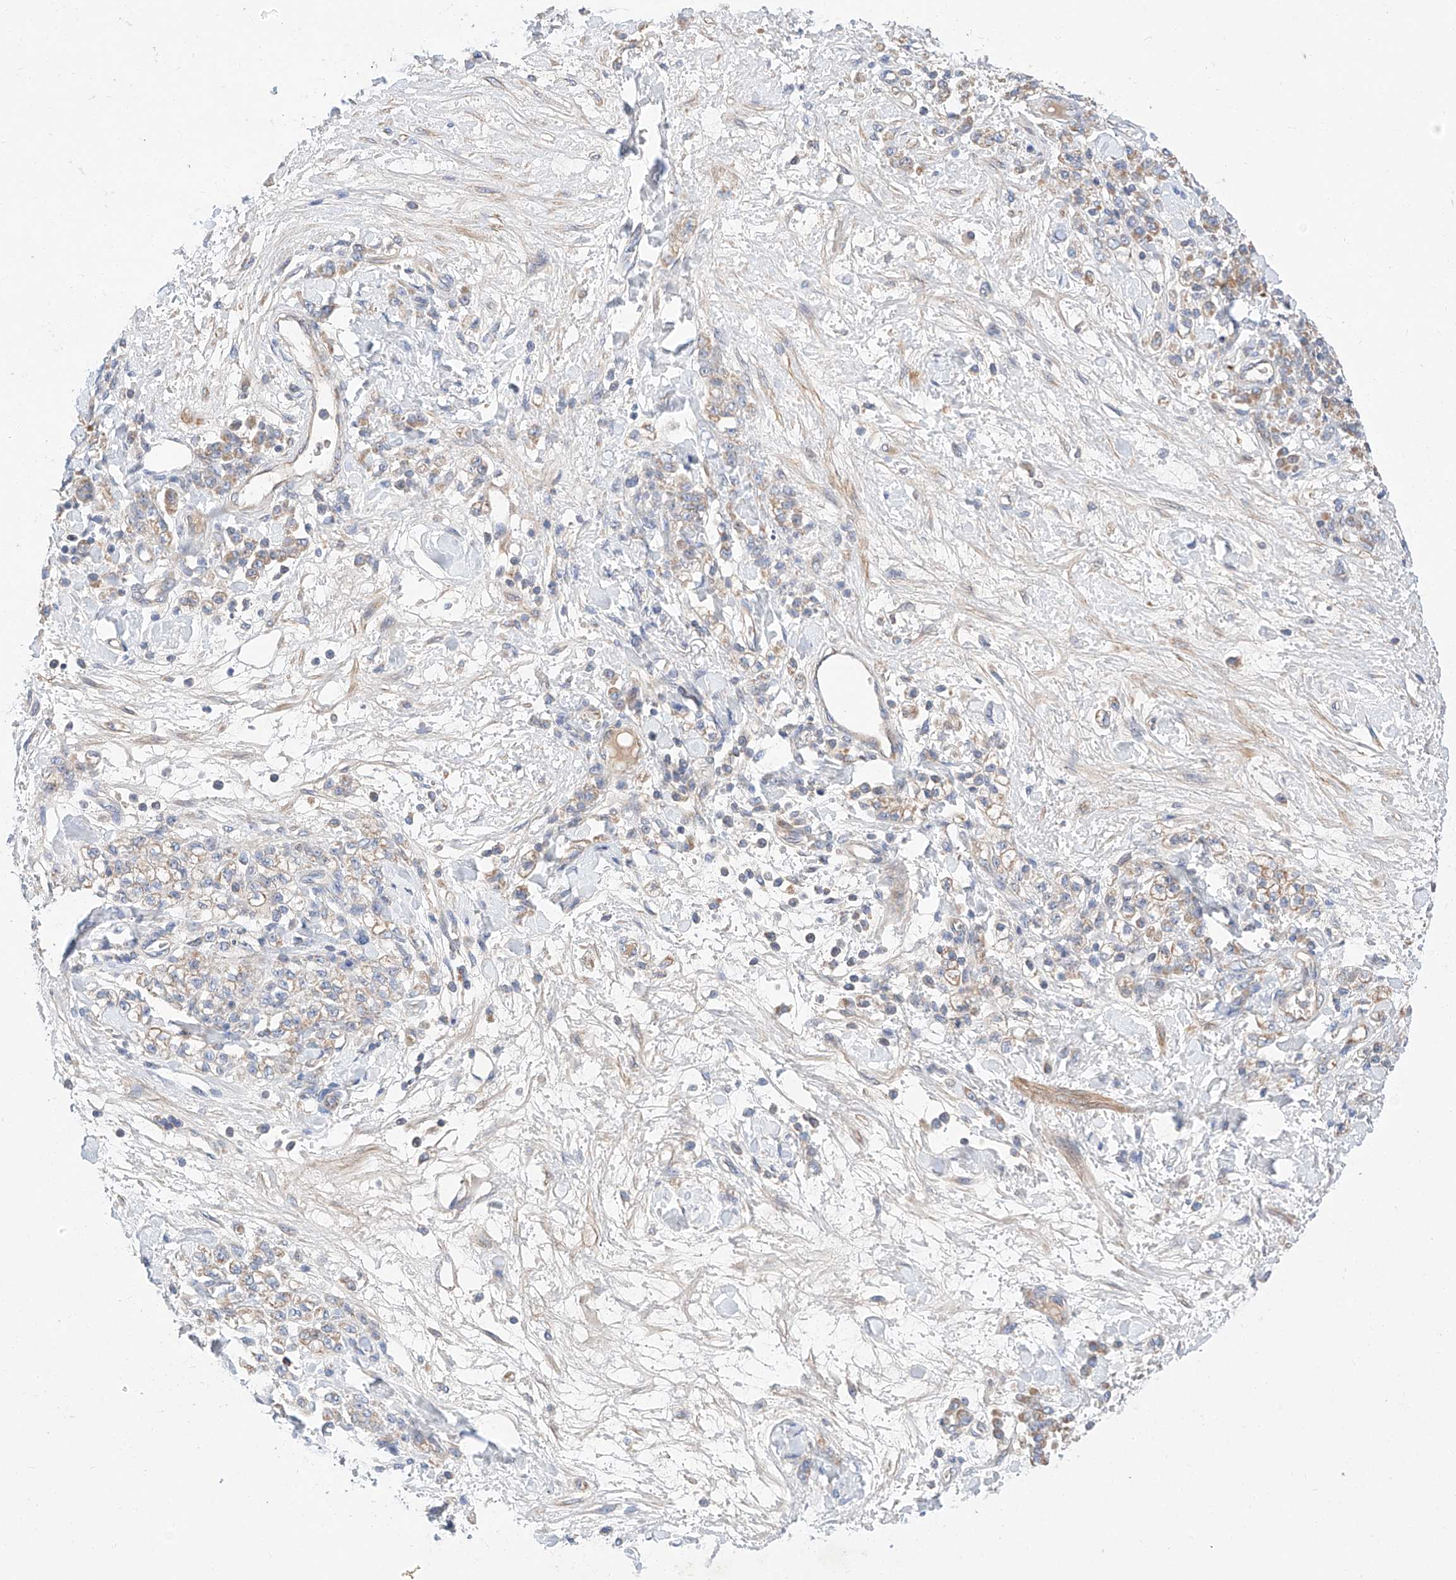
{"staining": {"intensity": "weak", "quantity": ">75%", "location": "cytoplasmic/membranous"}, "tissue": "stomach cancer", "cell_type": "Tumor cells", "image_type": "cancer", "snomed": [{"axis": "morphology", "description": "Normal tissue, NOS"}, {"axis": "morphology", "description": "Adenocarcinoma, NOS"}, {"axis": "topography", "description": "Stomach"}], "caption": "Human stomach cancer stained for a protein (brown) reveals weak cytoplasmic/membranous positive expression in approximately >75% of tumor cells.", "gene": "C6orf118", "patient": {"sex": "male", "age": 82}}